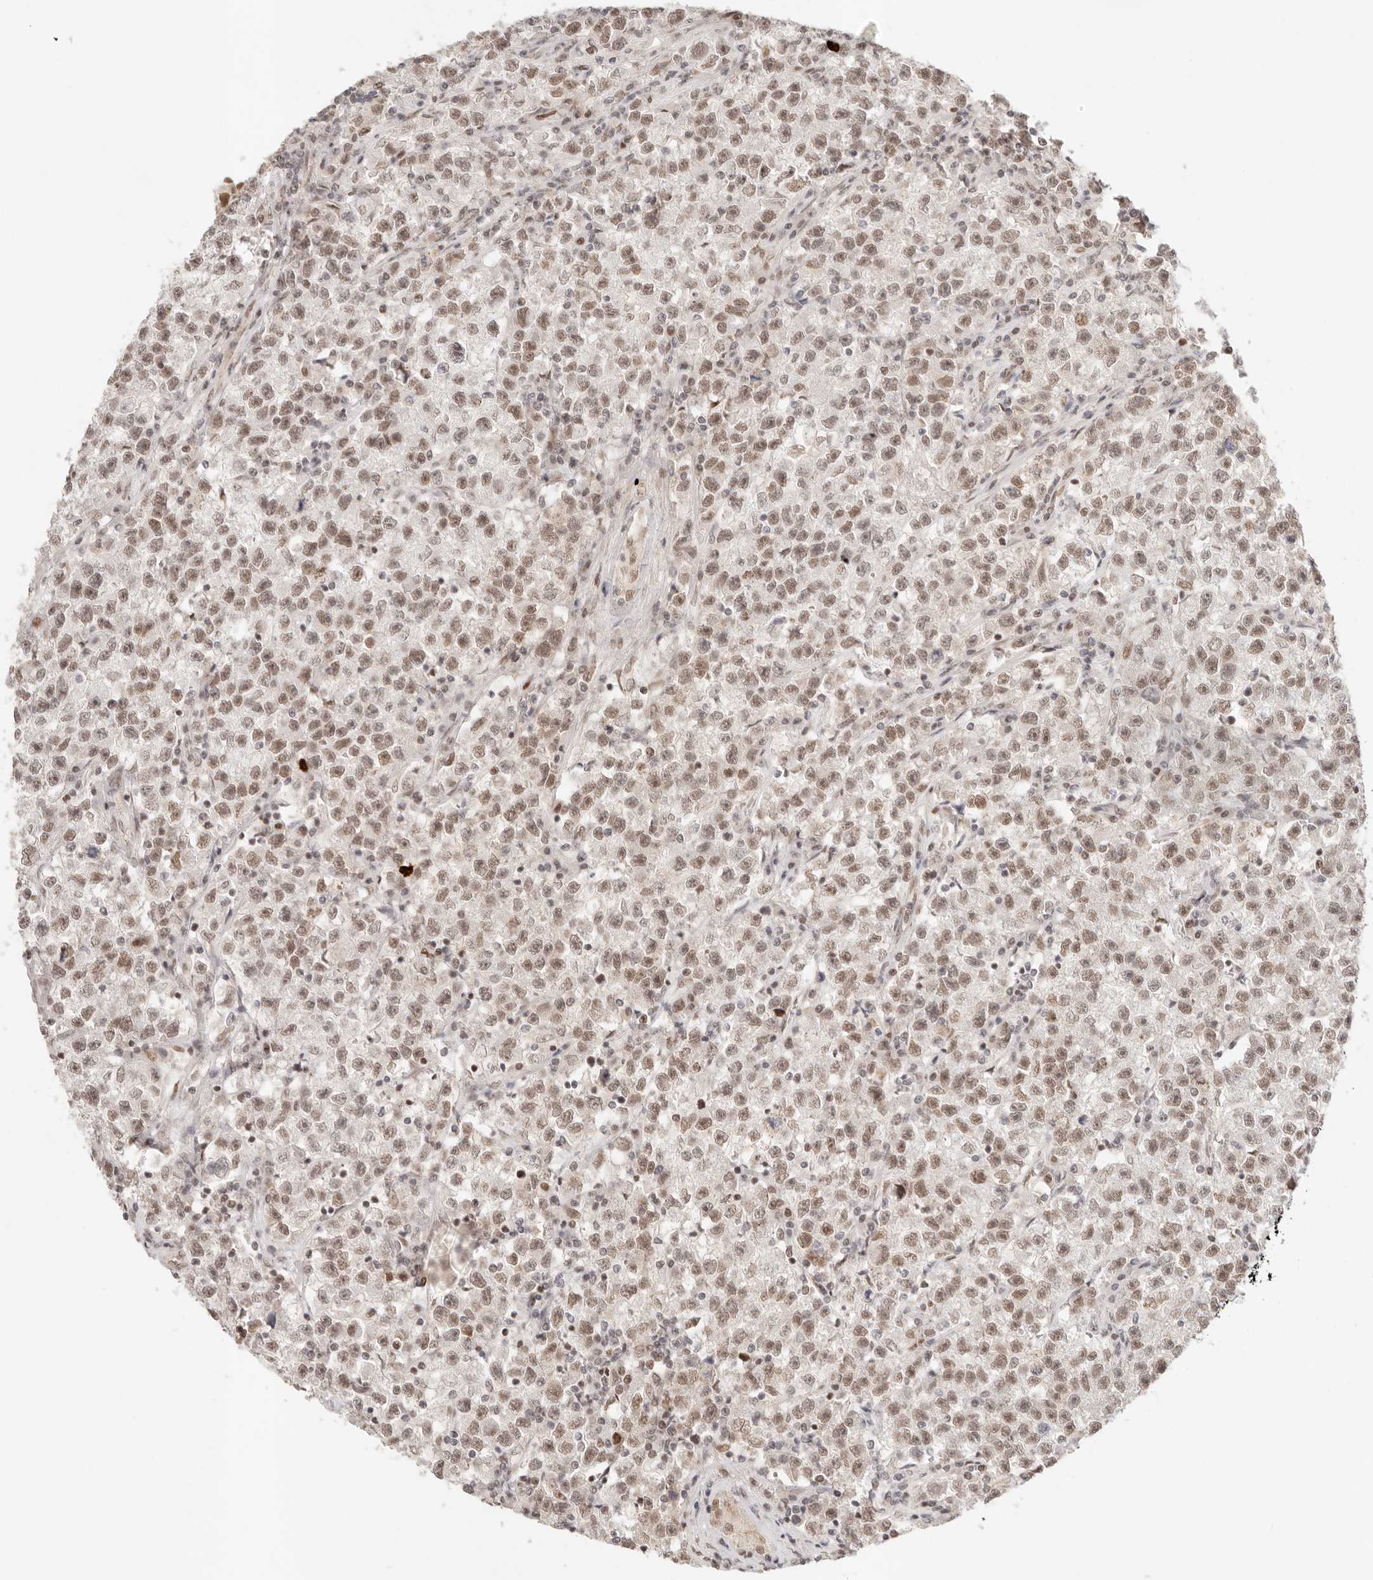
{"staining": {"intensity": "moderate", "quantity": ">75%", "location": "nuclear"}, "tissue": "testis cancer", "cell_type": "Tumor cells", "image_type": "cancer", "snomed": [{"axis": "morphology", "description": "Seminoma, NOS"}, {"axis": "topography", "description": "Testis"}], "caption": "Testis seminoma stained with a protein marker demonstrates moderate staining in tumor cells.", "gene": "HOXC5", "patient": {"sex": "male", "age": 22}}